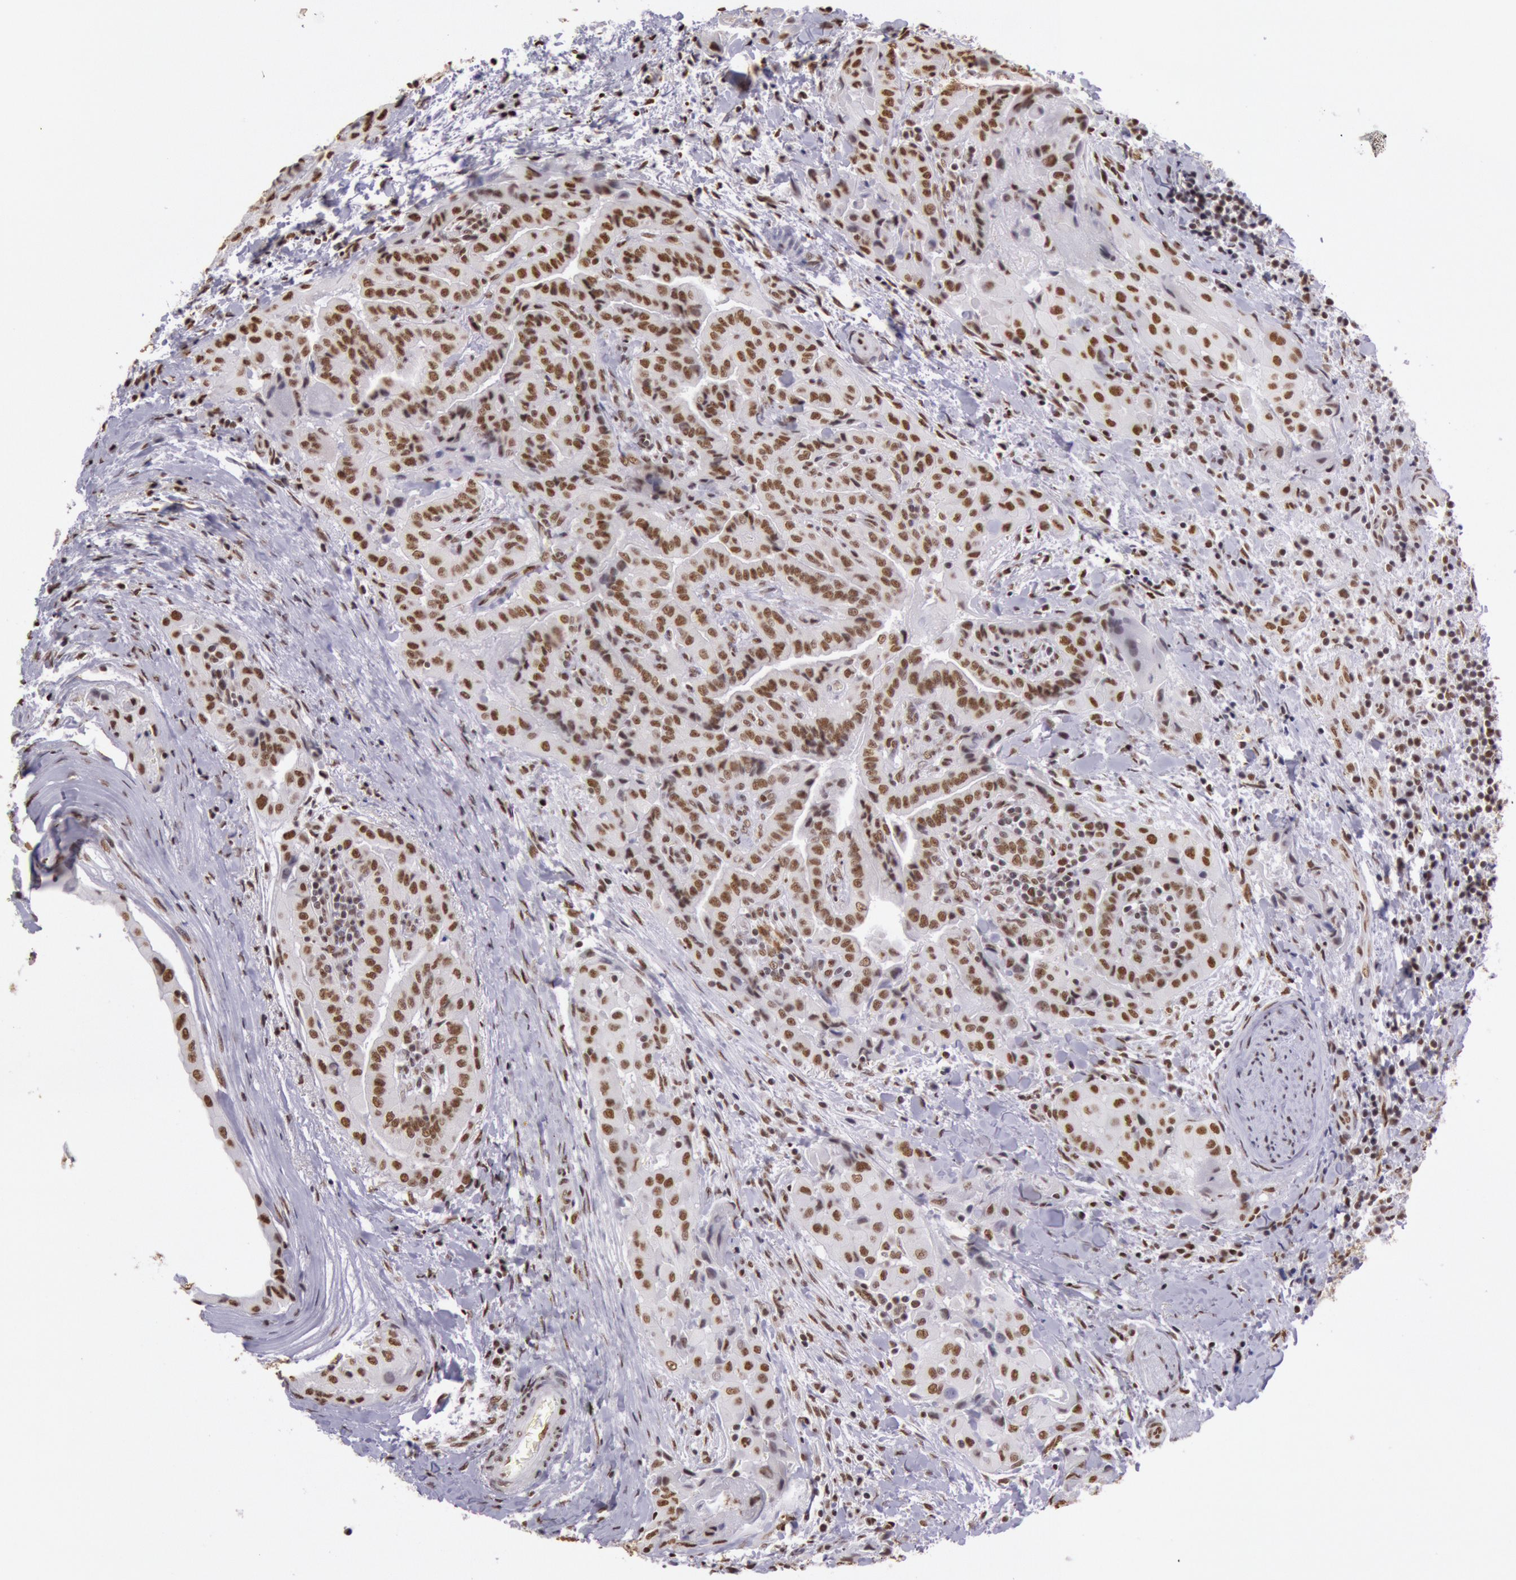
{"staining": {"intensity": "strong", "quantity": ">75%", "location": "nuclear"}, "tissue": "thyroid cancer", "cell_type": "Tumor cells", "image_type": "cancer", "snomed": [{"axis": "morphology", "description": "Papillary adenocarcinoma, NOS"}, {"axis": "topography", "description": "Thyroid gland"}], "caption": "Immunohistochemistry (IHC) photomicrograph of neoplastic tissue: human thyroid papillary adenocarcinoma stained using immunohistochemistry (IHC) reveals high levels of strong protein expression localized specifically in the nuclear of tumor cells, appearing as a nuclear brown color.", "gene": "HNRNPH2", "patient": {"sex": "female", "age": 71}}